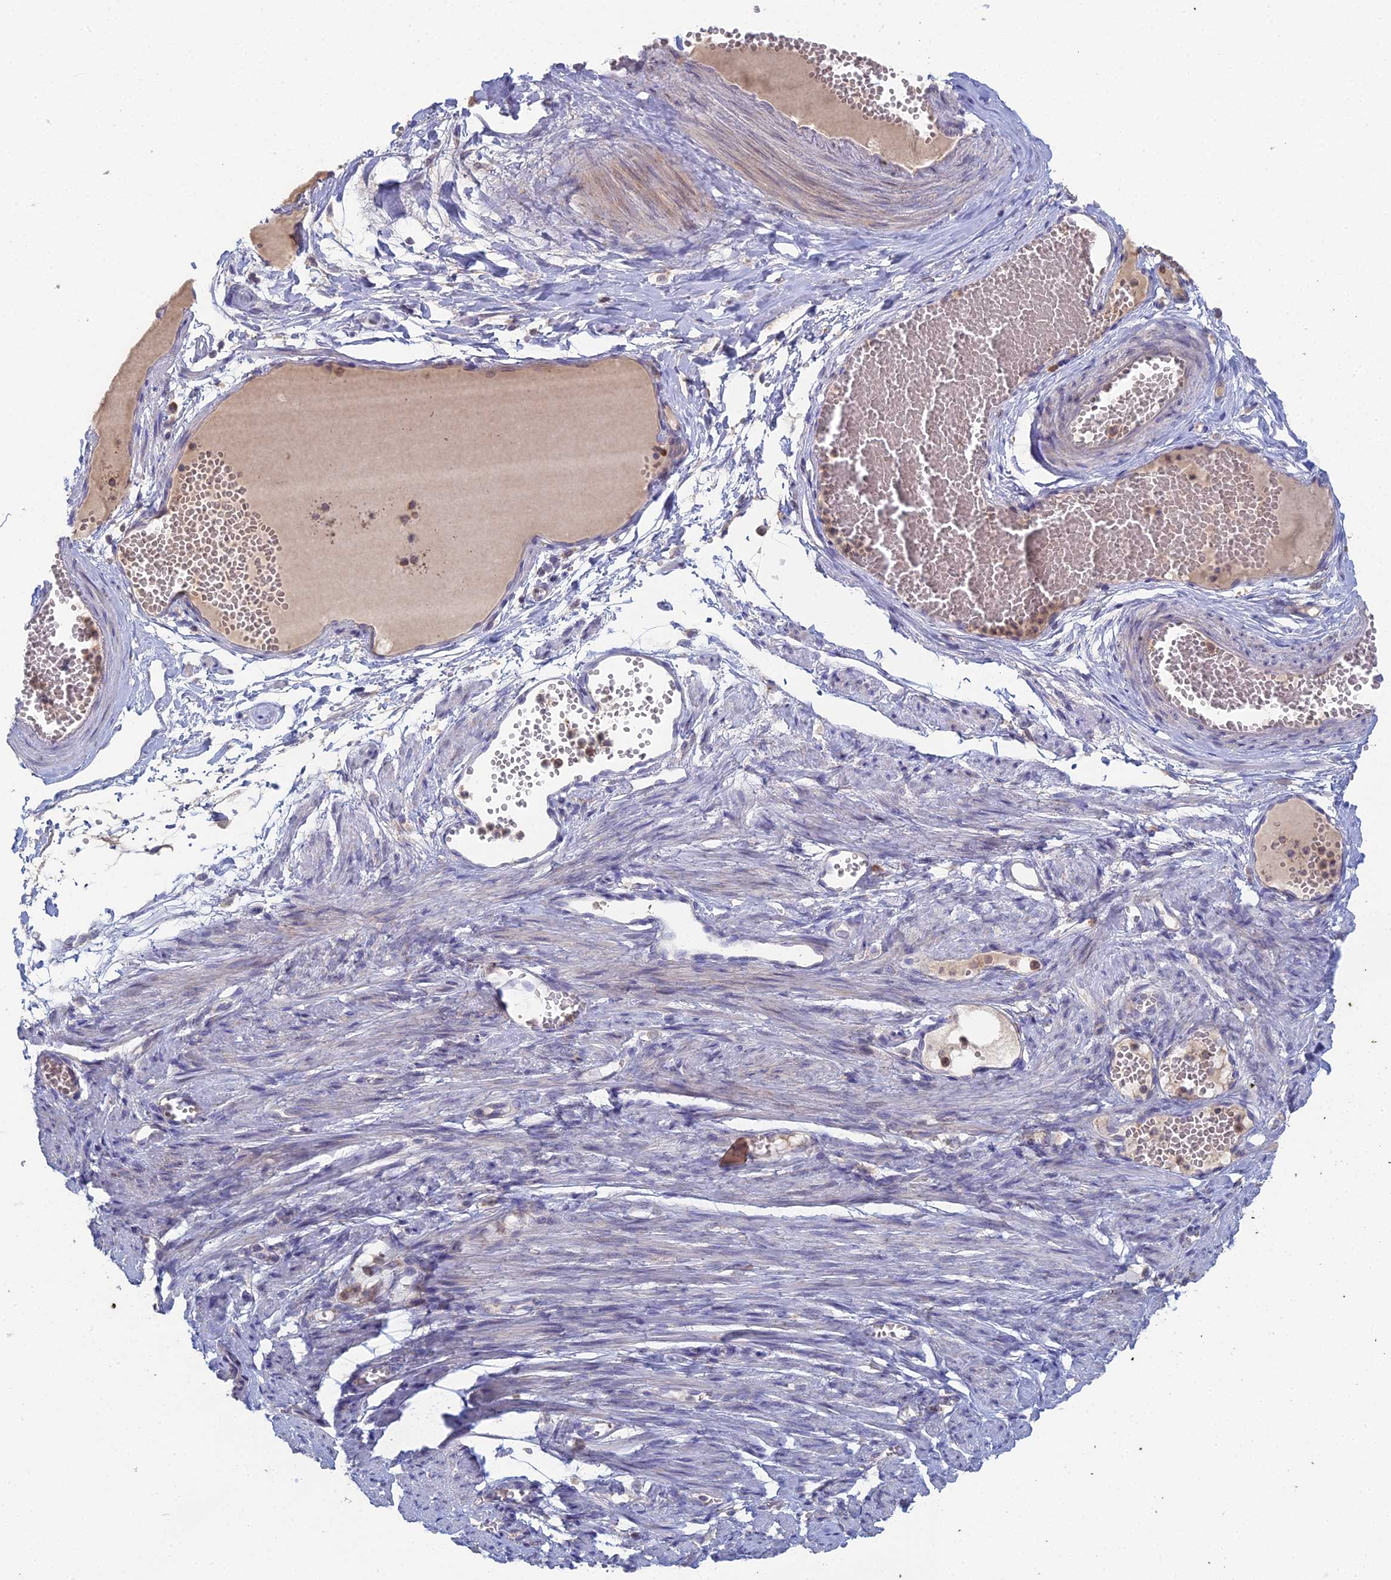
{"staining": {"intensity": "weak", "quantity": "25%-75%", "location": "cytoplasmic/membranous"}, "tissue": "adipose tissue", "cell_type": "Adipocytes", "image_type": "normal", "snomed": [{"axis": "morphology", "description": "Normal tissue, NOS"}, {"axis": "topography", "description": "Smooth muscle"}, {"axis": "topography", "description": "Peripheral nerve tissue"}], "caption": "Adipocytes exhibit weak cytoplasmic/membranous positivity in approximately 25%-75% of cells in benign adipose tissue. The staining was performed using DAB, with brown indicating positive protein expression. Nuclei are stained blue with hematoxylin.", "gene": "TRAPPC6A", "patient": {"sex": "female", "age": 39}}